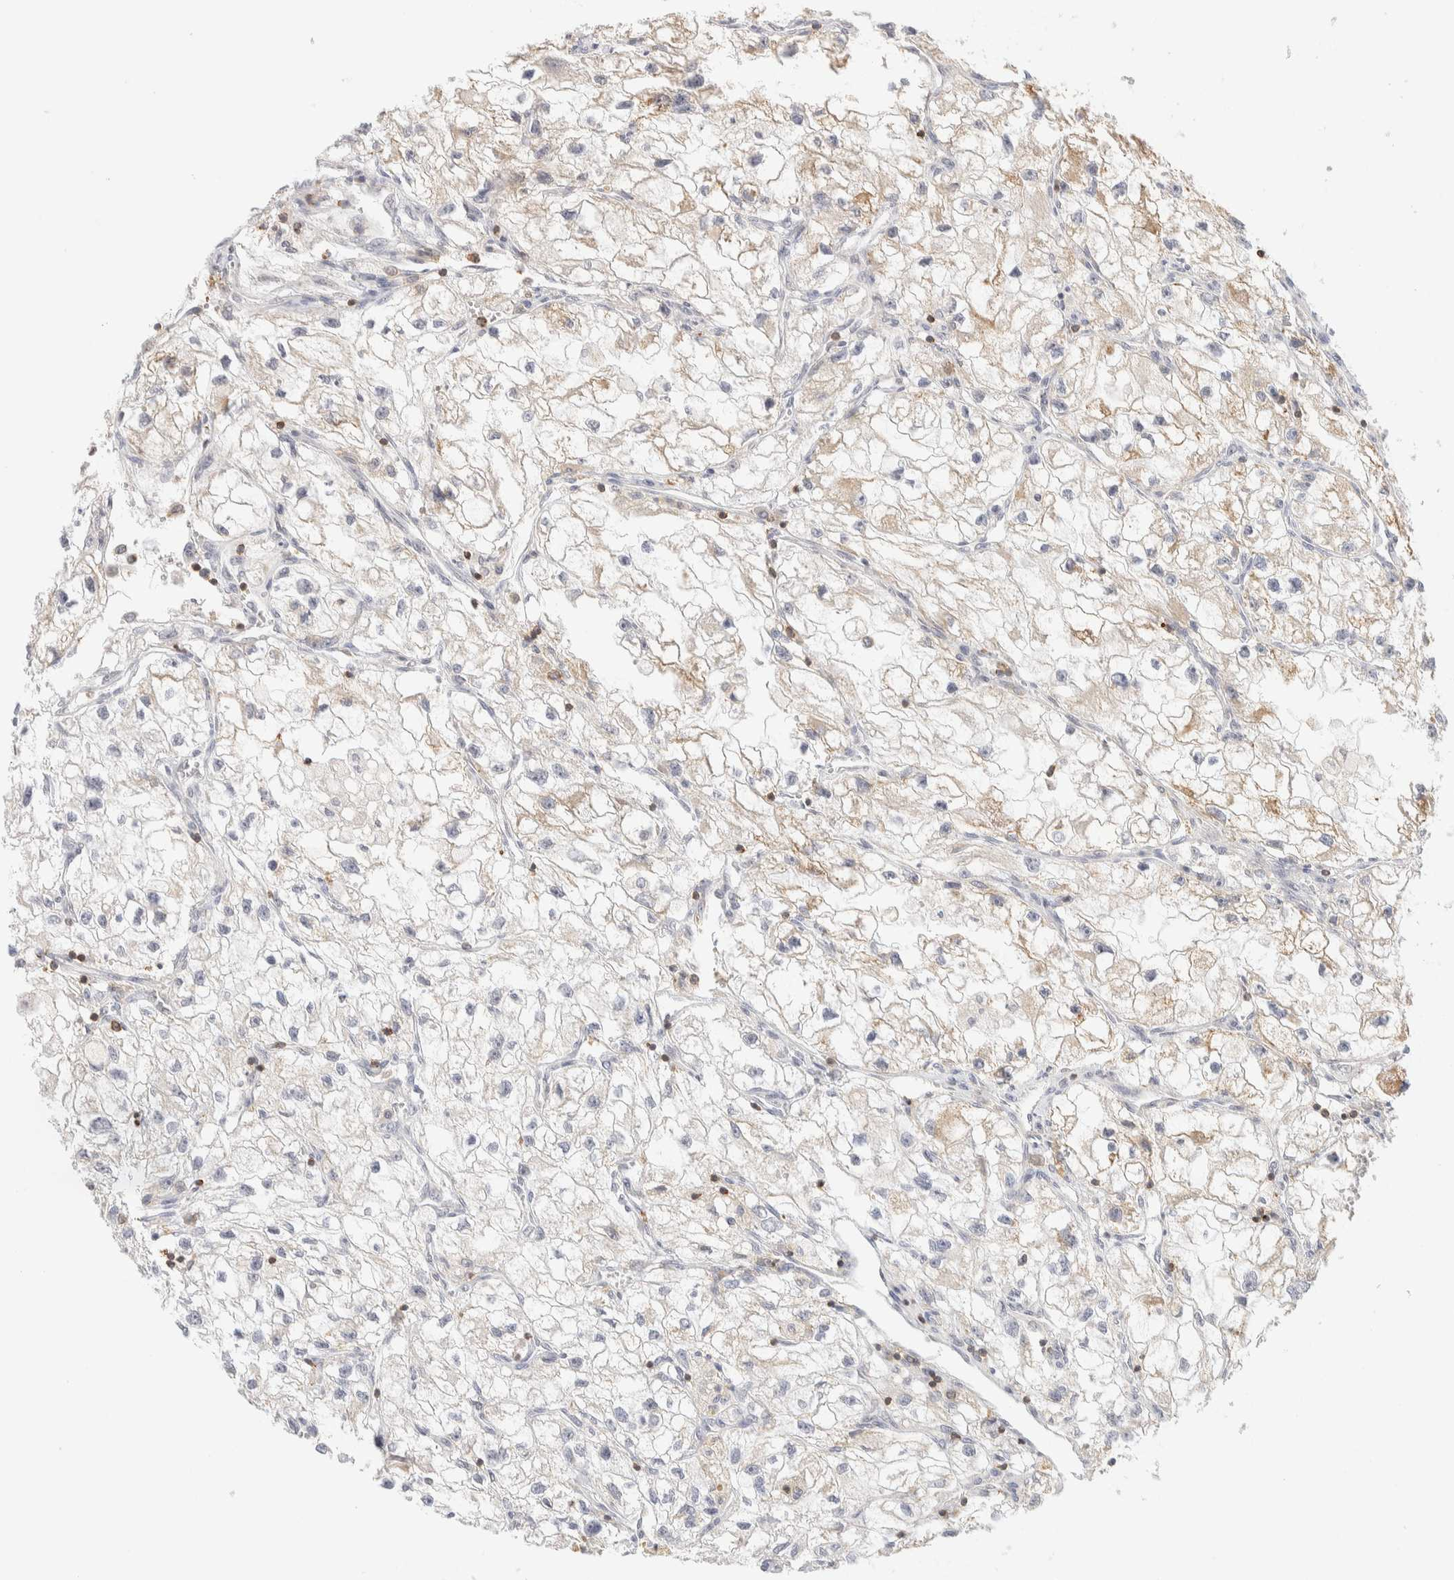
{"staining": {"intensity": "weak", "quantity": "<25%", "location": "cytoplasmic/membranous"}, "tissue": "renal cancer", "cell_type": "Tumor cells", "image_type": "cancer", "snomed": [{"axis": "morphology", "description": "Adenocarcinoma, NOS"}, {"axis": "topography", "description": "Kidney"}], "caption": "Immunohistochemical staining of renal cancer shows no significant positivity in tumor cells. Nuclei are stained in blue.", "gene": "RUNDC1", "patient": {"sex": "female", "age": 70}}